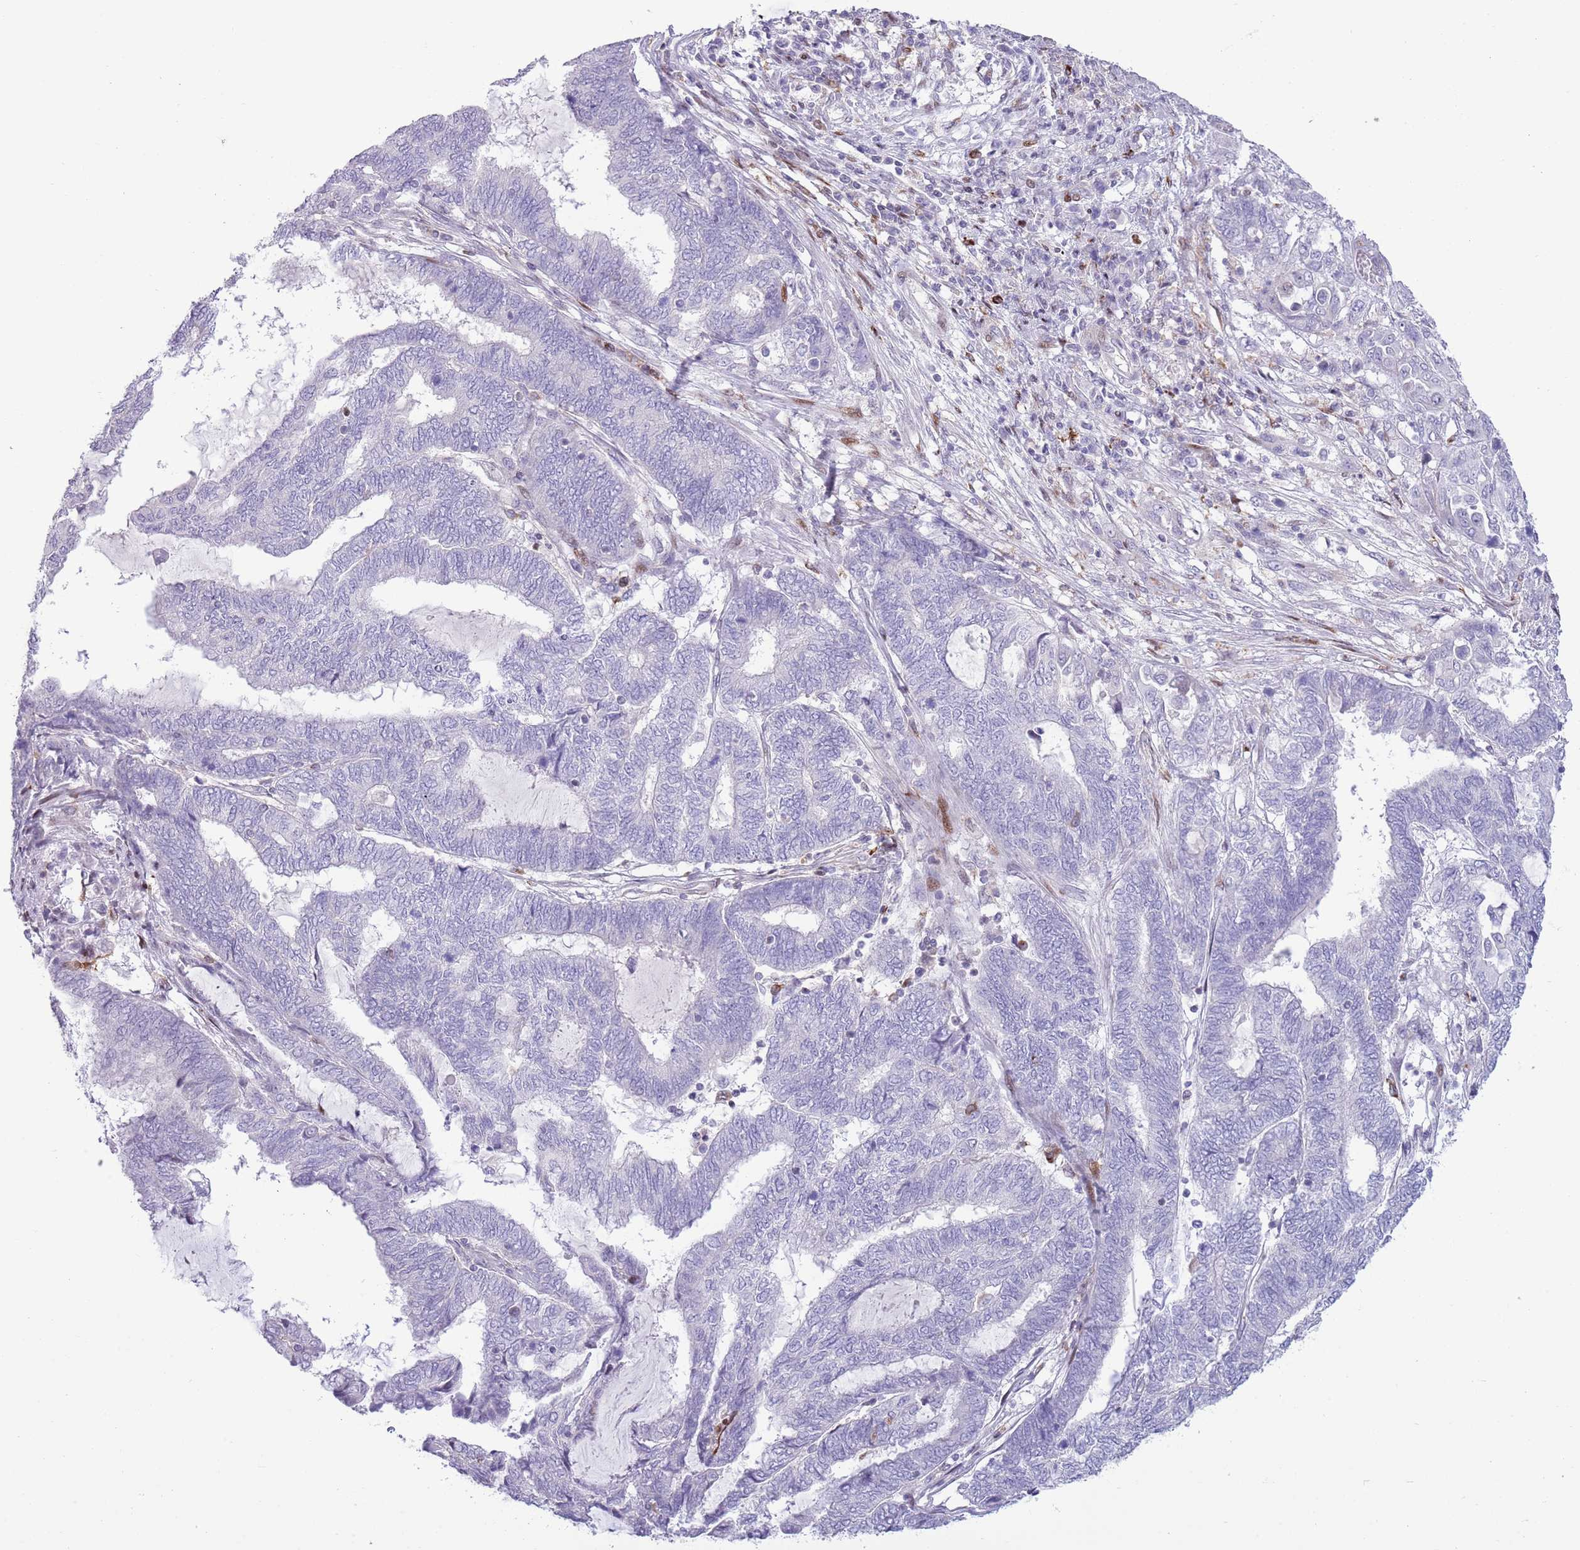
{"staining": {"intensity": "negative", "quantity": "none", "location": "none"}, "tissue": "endometrial cancer", "cell_type": "Tumor cells", "image_type": "cancer", "snomed": [{"axis": "morphology", "description": "Adenocarcinoma, NOS"}, {"axis": "topography", "description": "Uterus"}, {"axis": "topography", "description": "Endometrium"}], "caption": "Immunohistochemistry (IHC) histopathology image of neoplastic tissue: endometrial cancer (adenocarcinoma) stained with DAB (3,3'-diaminobenzidine) demonstrates no significant protein staining in tumor cells.", "gene": "ANO8", "patient": {"sex": "female", "age": 70}}